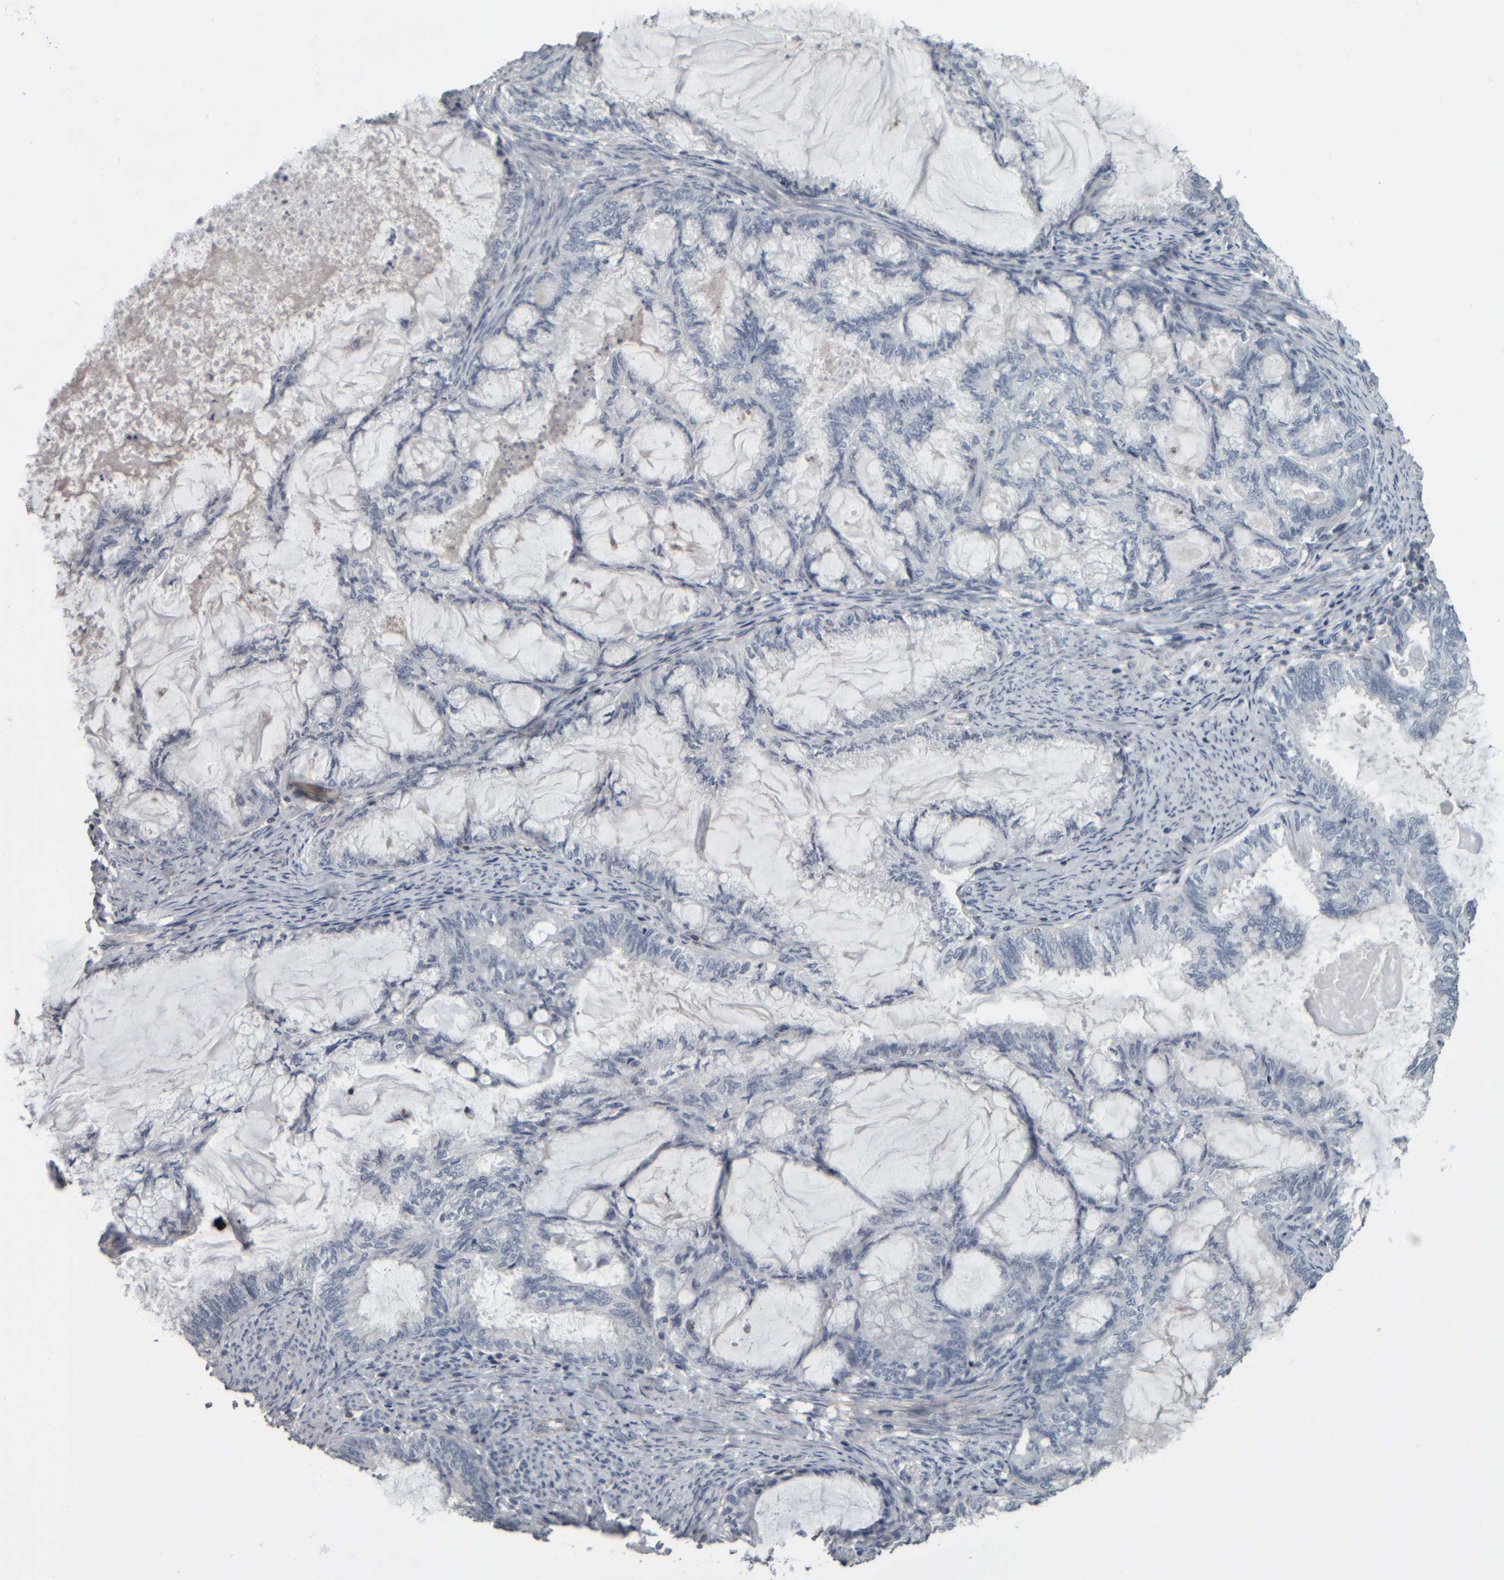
{"staining": {"intensity": "negative", "quantity": "none", "location": "none"}, "tissue": "endometrial cancer", "cell_type": "Tumor cells", "image_type": "cancer", "snomed": [{"axis": "morphology", "description": "Adenocarcinoma, NOS"}, {"axis": "topography", "description": "Endometrium"}], "caption": "Tumor cells are negative for brown protein staining in adenocarcinoma (endometrial).", "gene": "CAVIN4", "patient": {"sex": "female", "age": 86}}